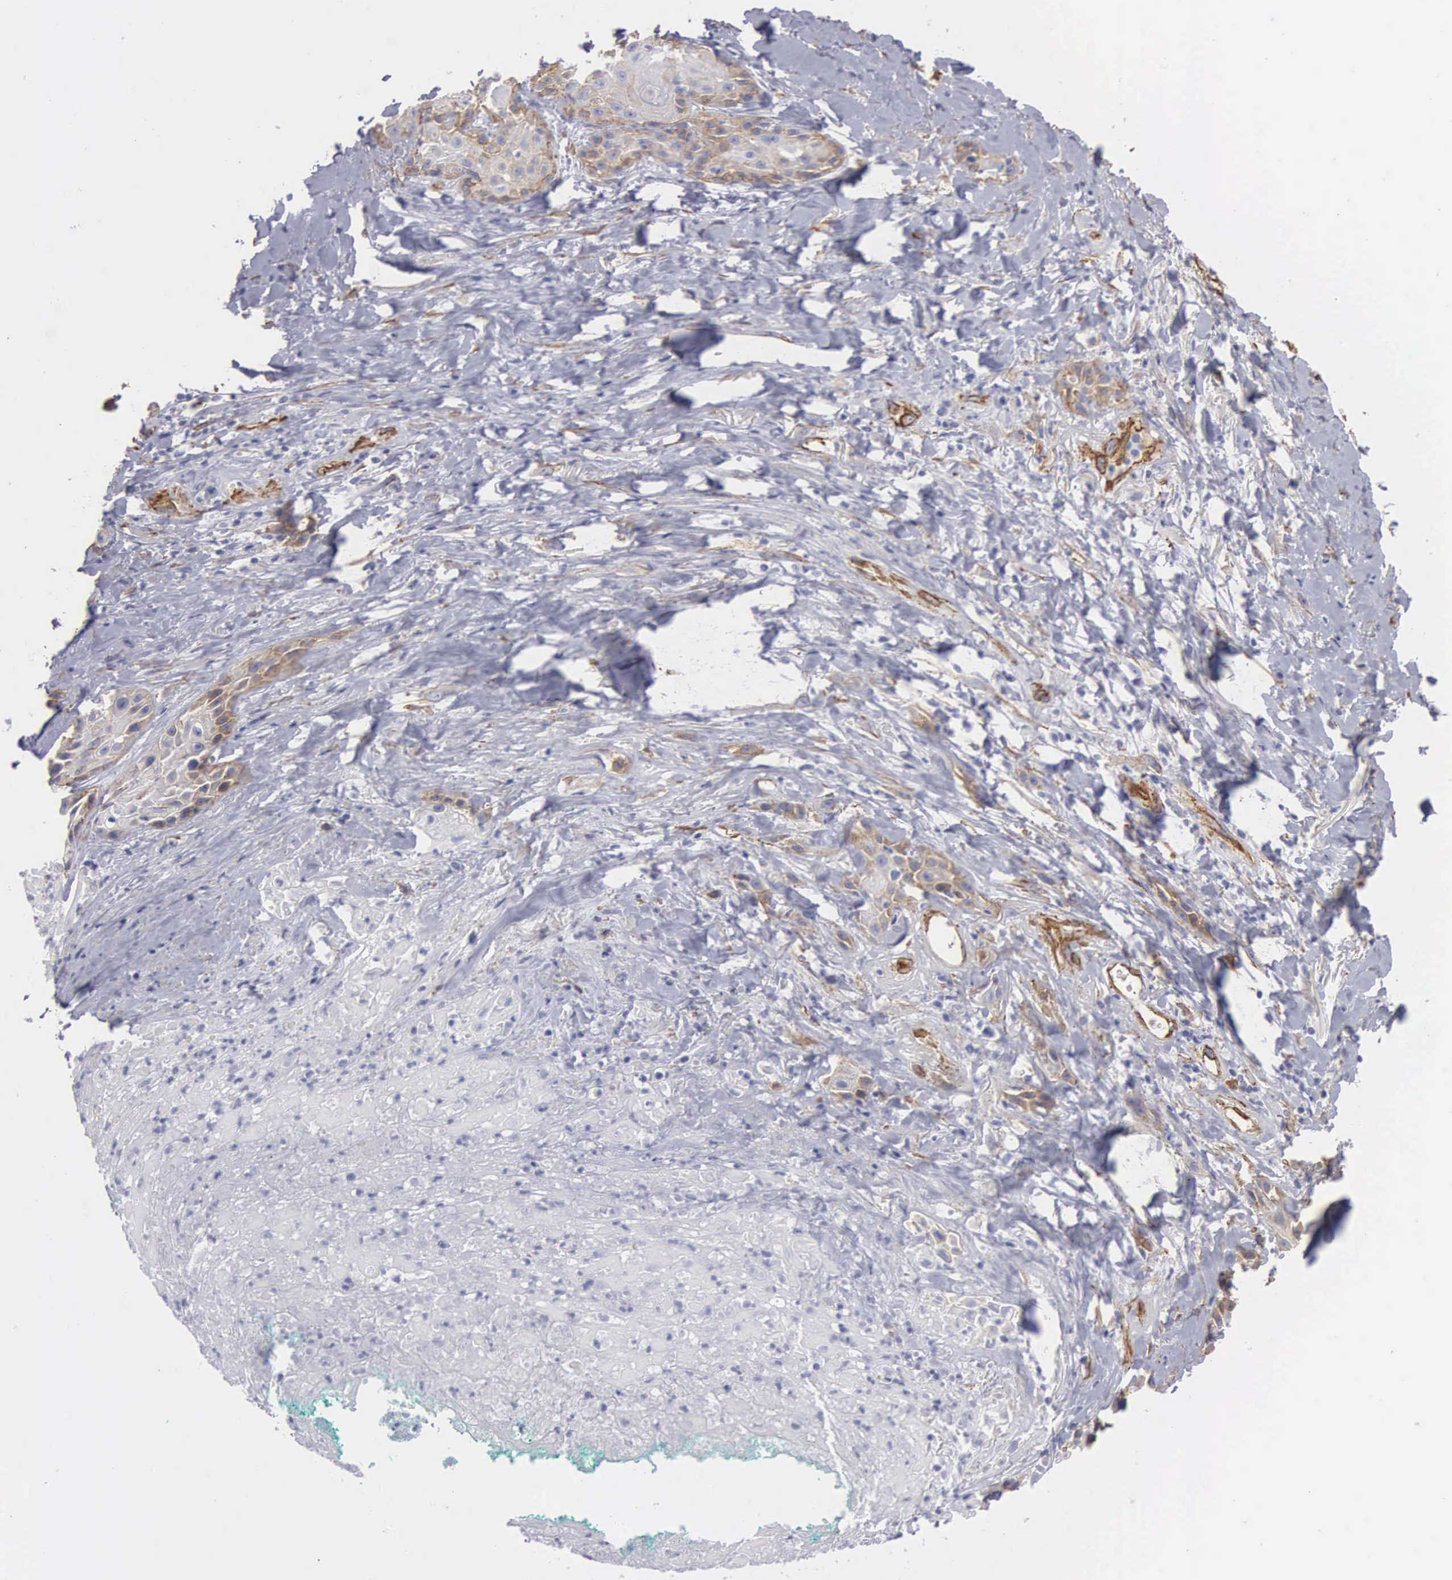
{"staining": {"intensity": "weak", "quantity": "<25%", "location": "cytoplasmic/membranous"}, "tissue": "skin cancer", "cell_type": "Tumor cells", "image_type": "cancer", "snomed": [{"axis": "morphology", "description": "Squamous cell carcinoma, NOS"}, {"axis": "topography", "description": "Skin"}, {"axis": "topography", "description": "Anal"}], "caption": "Tumor cells show no significant expression in squamous cell carcinoma (skin).", "gene": "MAGEB10", "patient": {"sex": "male", "age": 64}}